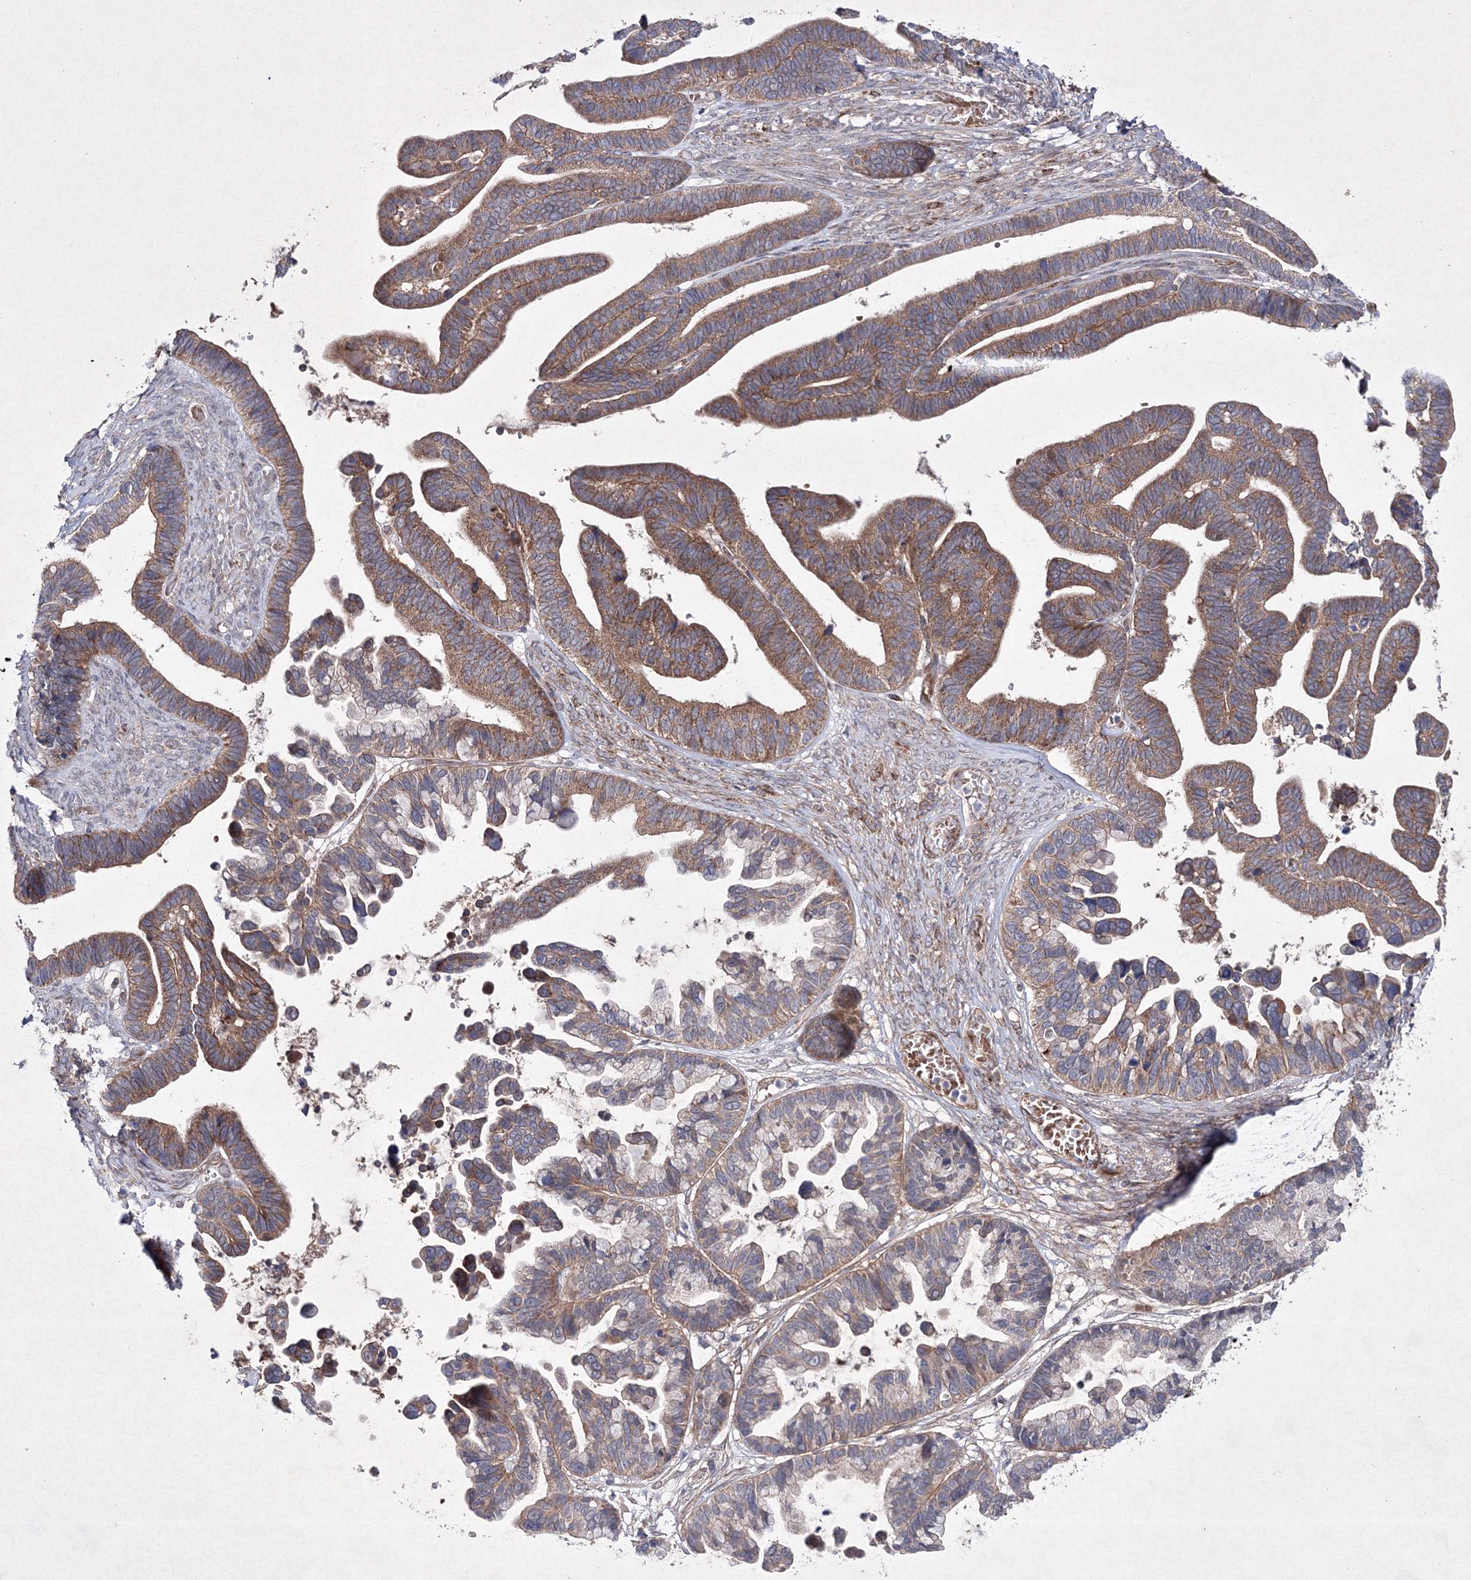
{"staining": {"intensity": "moderate", "quantity": ">75%", "location": "cytoplasmic/membranous"}, "tissue": "ovarian cancer", "cell_type": "Tumor cells", "image_type": "cancer", "snomed": [{"axis": "morphology", "description": "Cystadenocarcinoma, serous, NOS"}, {"axis": "topography", "description": "Ovary"}], "caption": "Protein staining of ovarian cancer (serous cystadenocarcinoma) tissue reveals moderate cytoplasmic/membranous staining in approximately >75% of tumor cells. Immunohistochemistry stains the protein of interest in brown and the nuclei are stained blue.", "gene": "GFM1", "patient": {"sex": "female", "age": 56}}